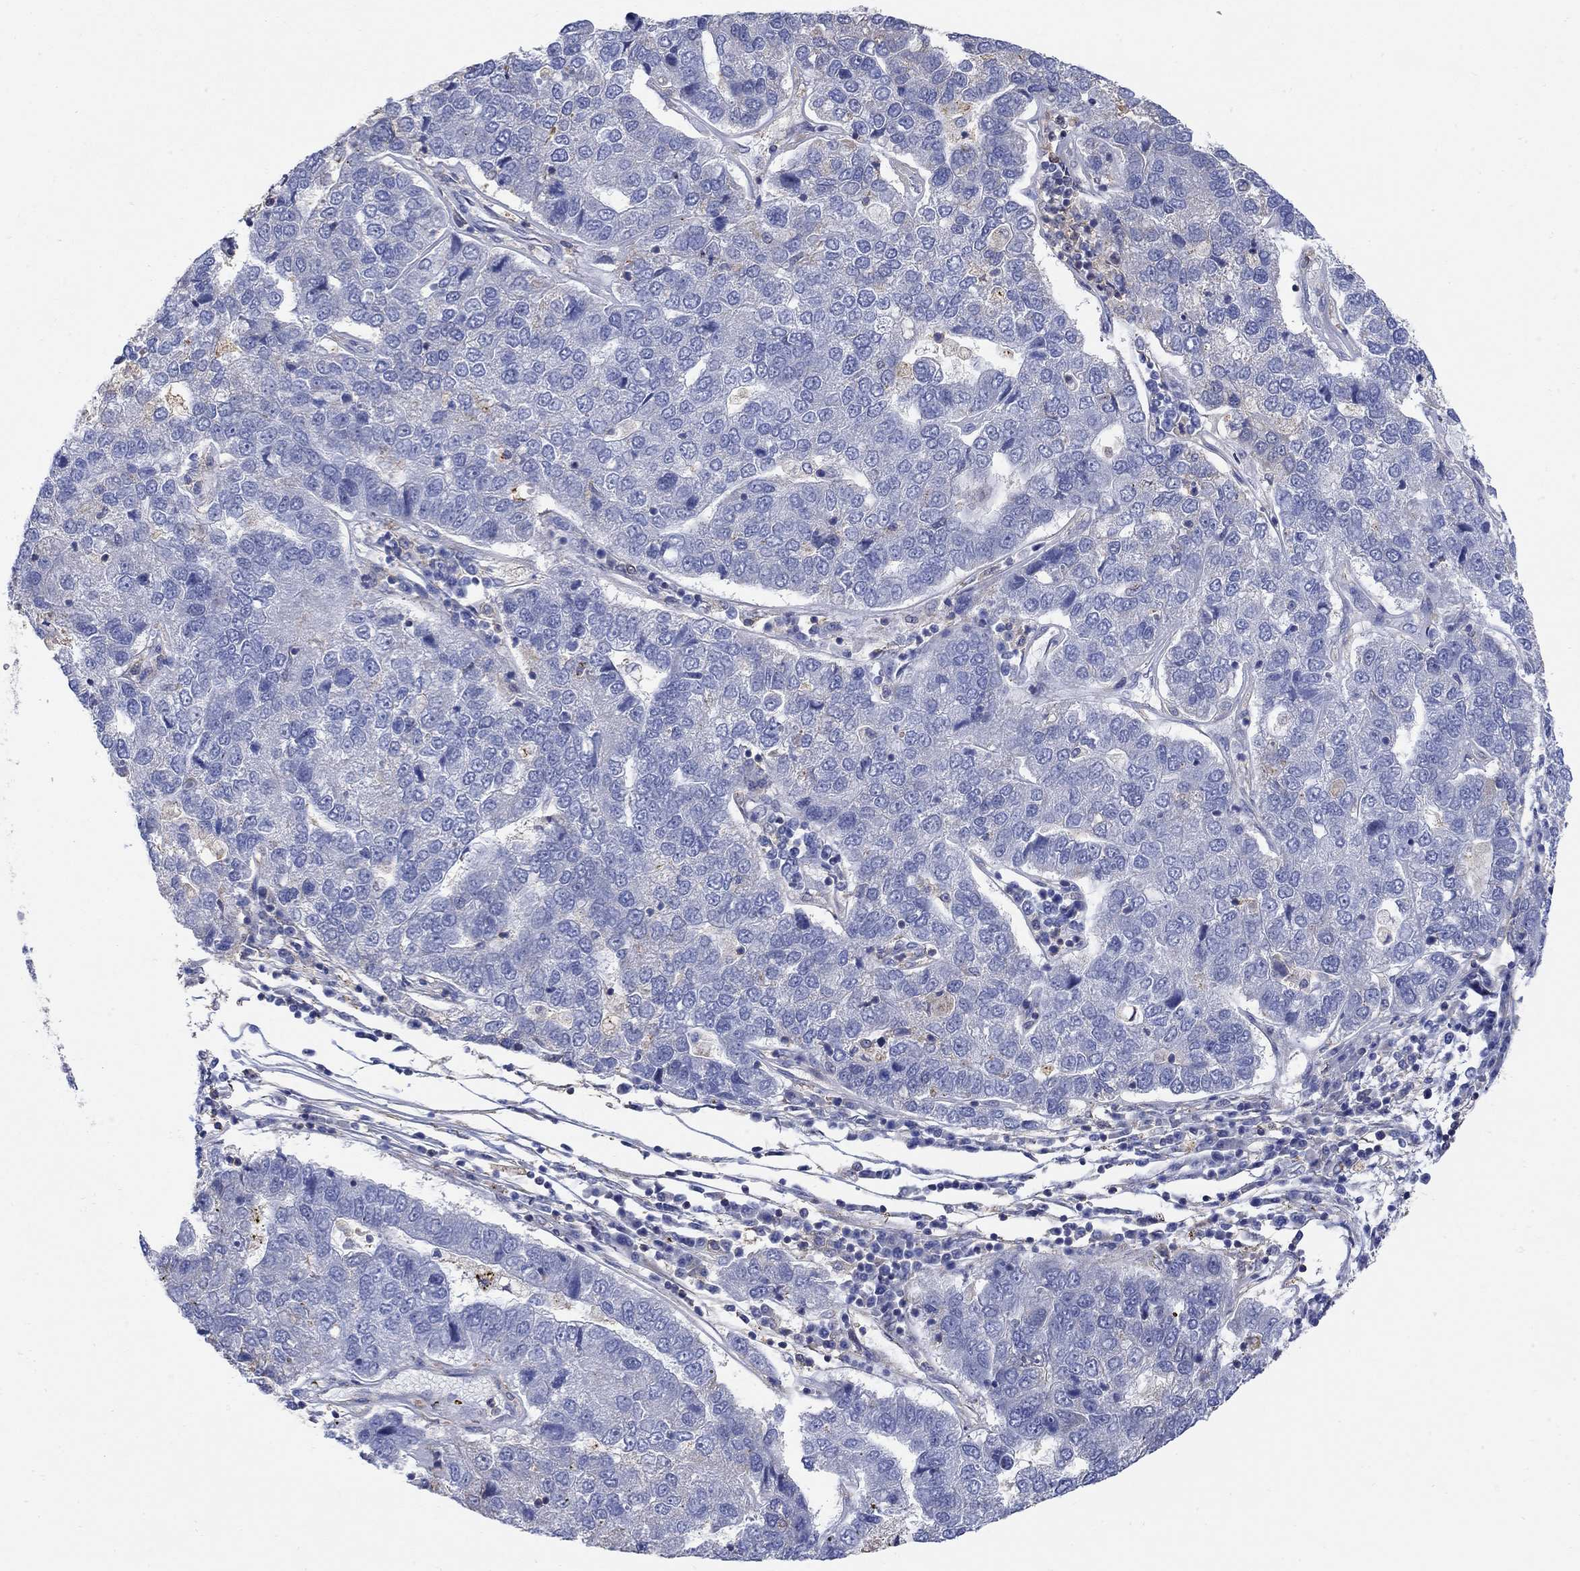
{"staining": {"intensity": "negative", "quantity": "none", "location": "none"}, "tissue": "pancreatic cancer", "cell_type": "Tumor cells", "image_type": "cancer", "snomed": [{"axis": "morphology", "description": "Adenocarcinoma, NOS"}, {"axis": "topography", "description": "Pancreas"}], "caption": "Pancreatic adenocarcinoma stained for a protein using immunohistochemistry shows no positivity tumor cells.", "gene": "TEKT3", "patient": {"sex": "female", "age": 61}}